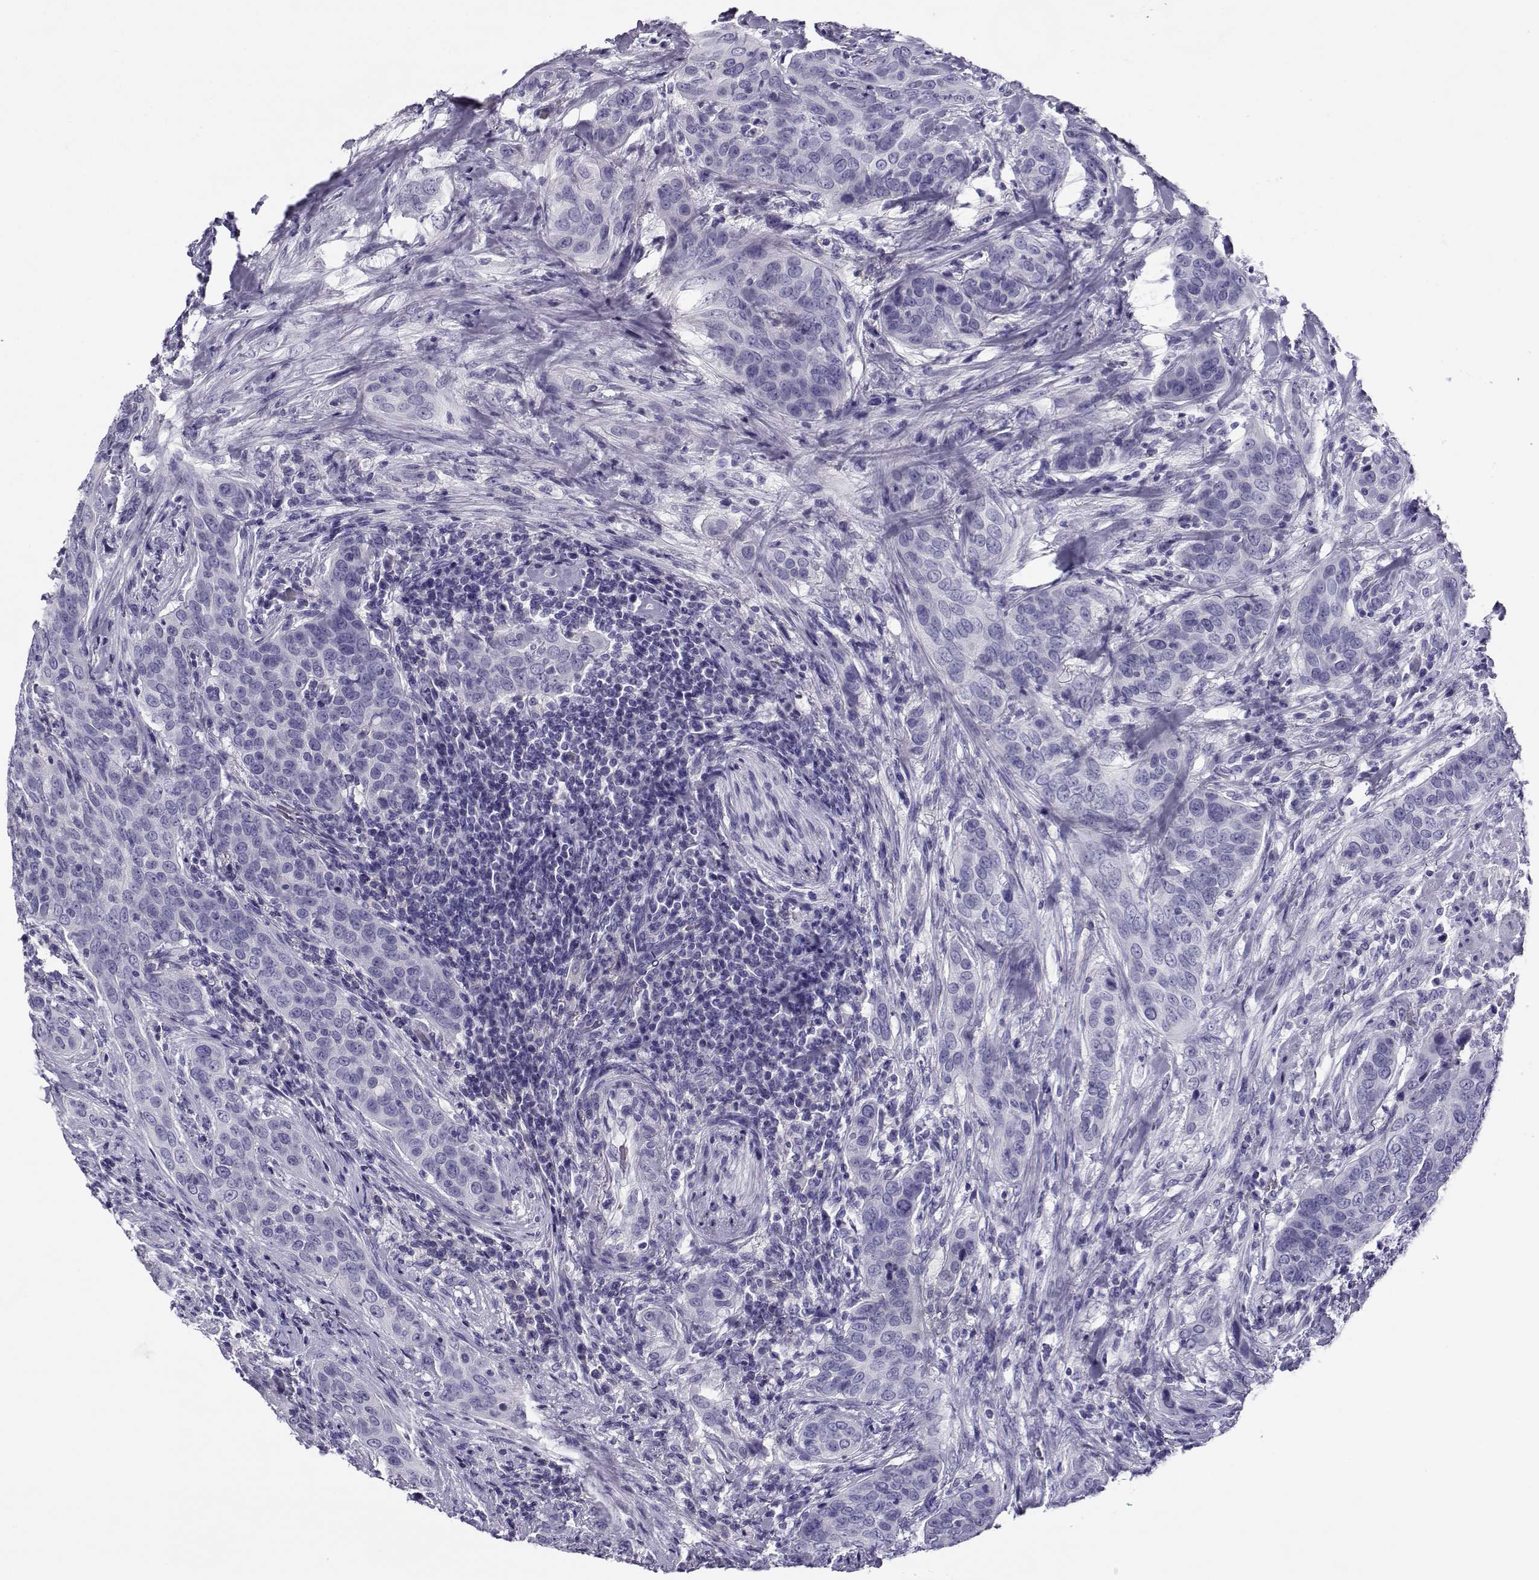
{"staining": {"intensity": "negative", "quantity": "none", "location": "none"}, "tissue": "urothelial cancer", "cell_type": "Tumor cells", "image_type": "cancer", "snomed": [{"axis": "morphology", "description": "Urothelial carcinoma, High grade"}, {"axis": "topography", "description": "Urinary bladder"}], "caption": "Protein analysis of urothelial cancer shows no significant expression in tumor cells.", "gene": "RHOXF2", "patient": {"sex": "male", "age": 82}}